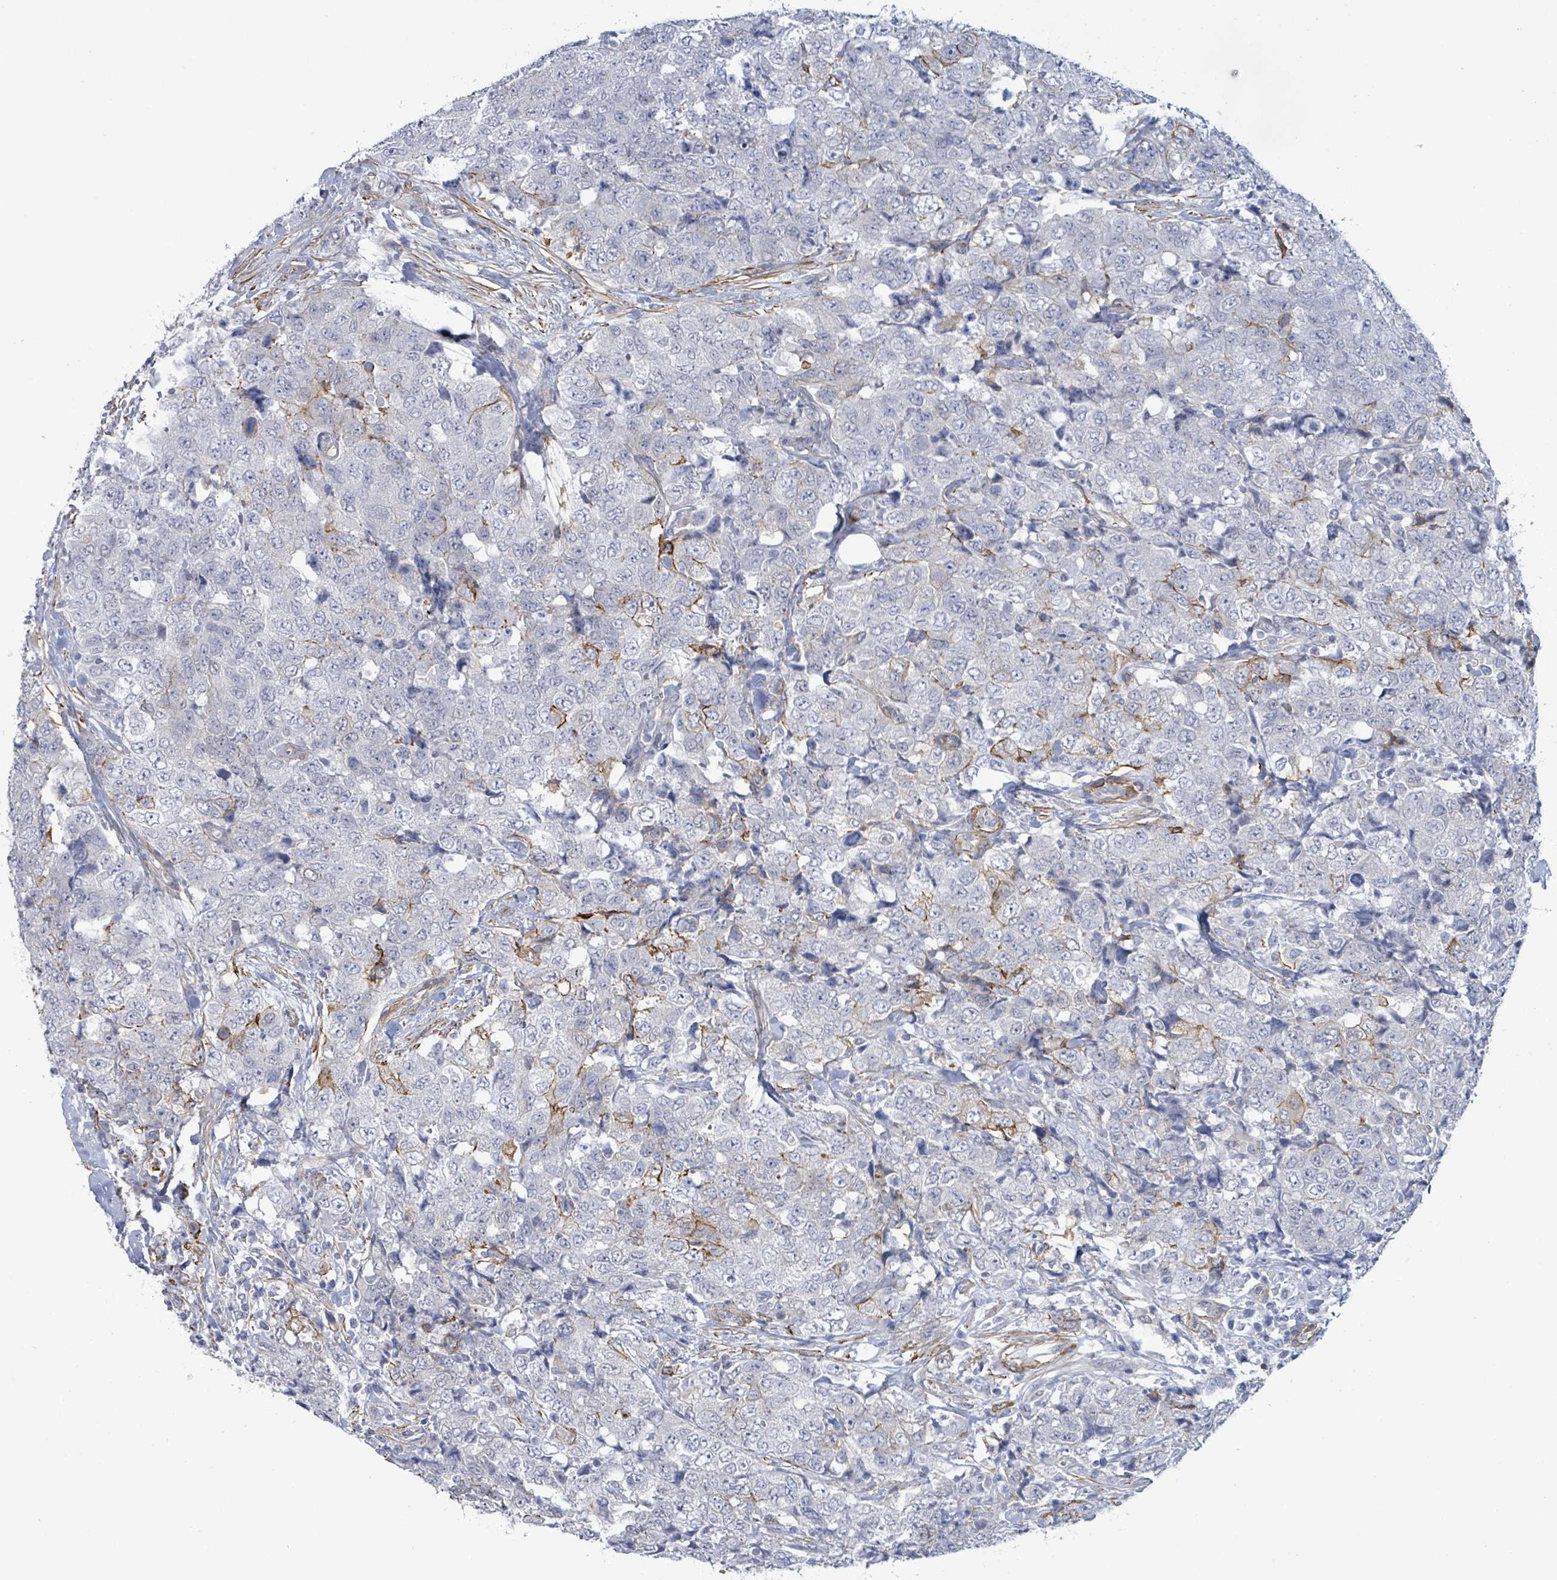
{"staining": {"intensity": "negative", "quantity": "none", "location": "none"}, "tissue": "urothelial cancer", "cell_type": "Tumor cells", "image_type": "cancer", "snomed": [{"axis": "morphology", "description": "Urothelial carcinoma, High grade"}, {"axis": "topography", "description": "Urinary bladder"}], "caption": "Human urothelial cancer stained for a protein using immunohistochemistry (IHC) shows no staining in tumor cells.", "gene": "DMRTC1B", "patient": {"sex": "female", "age": 78}}